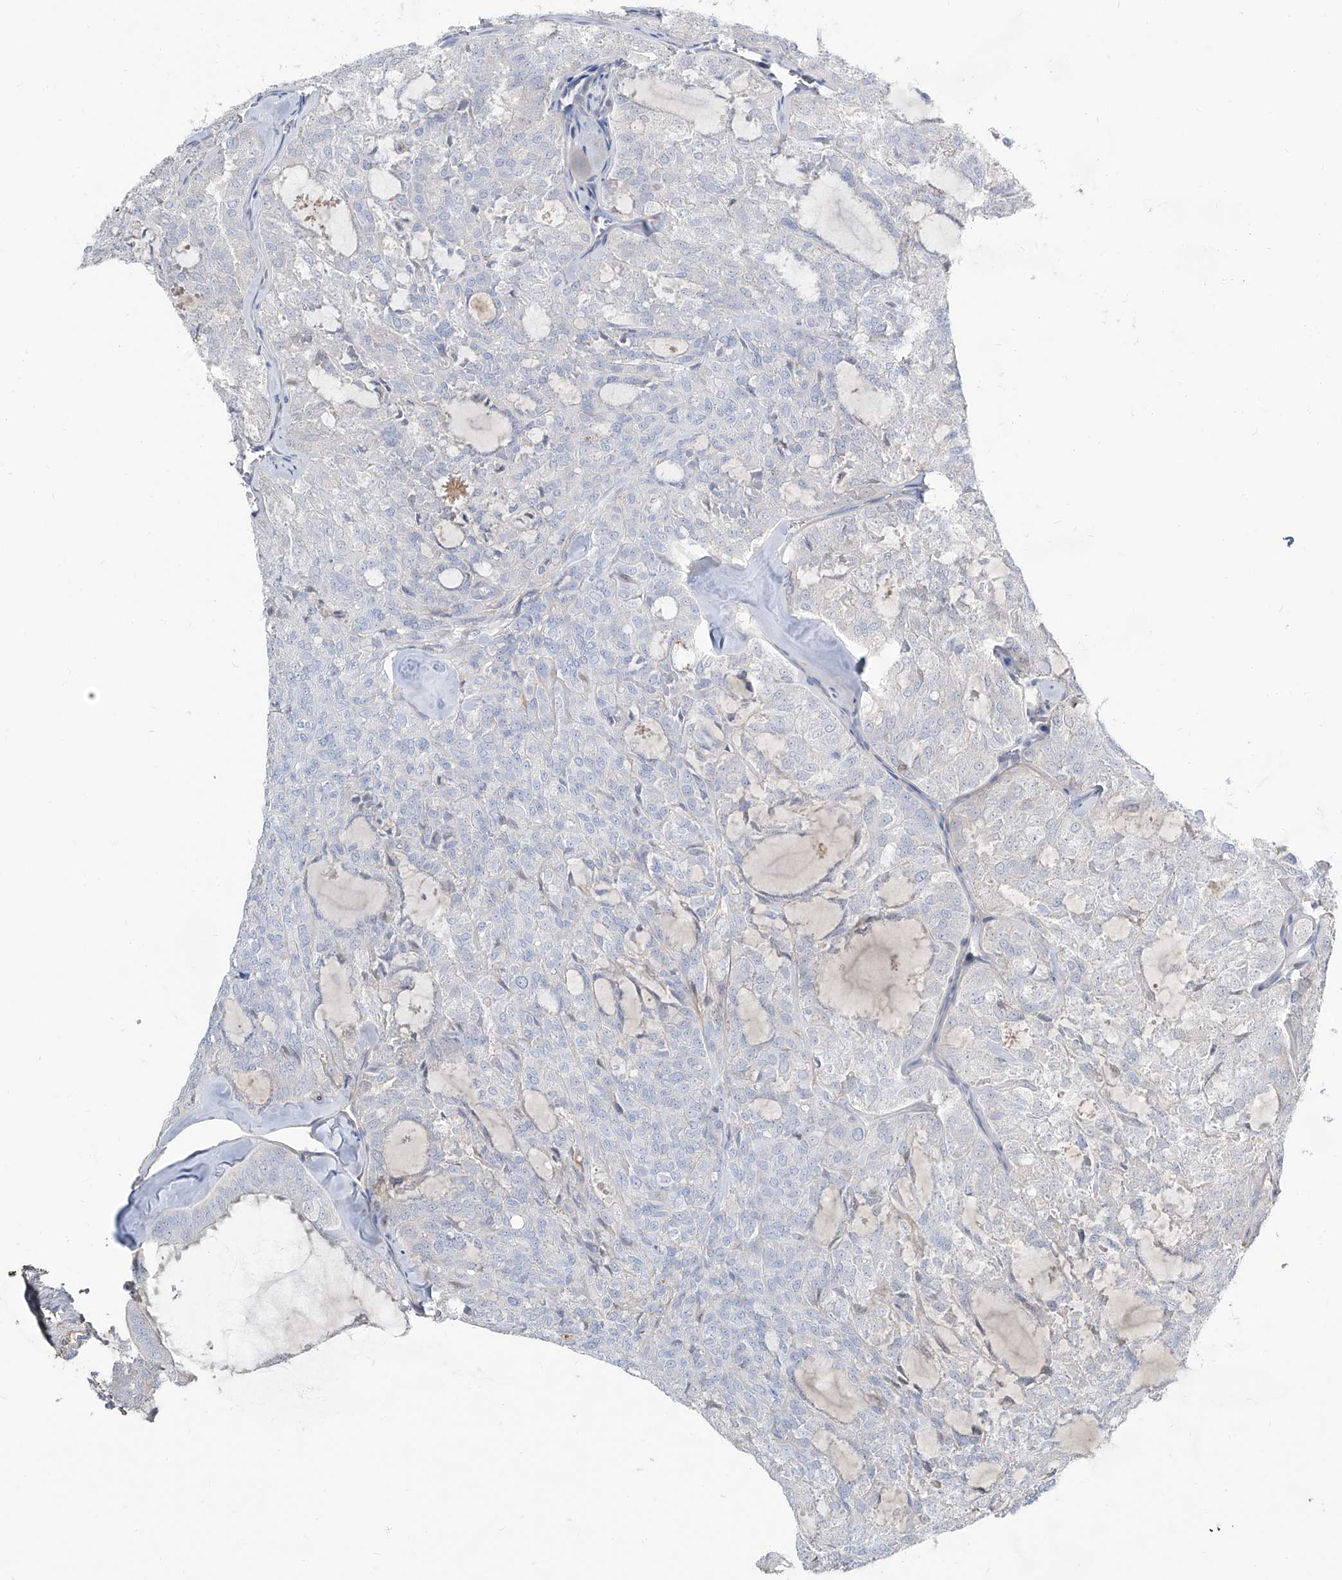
{"staining": {"intensity": "negative", "quantity": "none", "location": "none"}, "tissue": "thyroid cancer", "cell_type": "Tumor cells", "image_type": "cancer", "snomed": [{"axis": "morphology", "description": "Follicular adenoma carcinoma, NOS"}, {"axis": "topography", "description": "Thyroid gland"}], "caption": "A photomicrograph of thyroid follicular adenoma carcinoma stained for a protein displays no brown staining in tumor cells.", "gene": "HOXA3", "patient": {"sex": "male", "age": 75}}